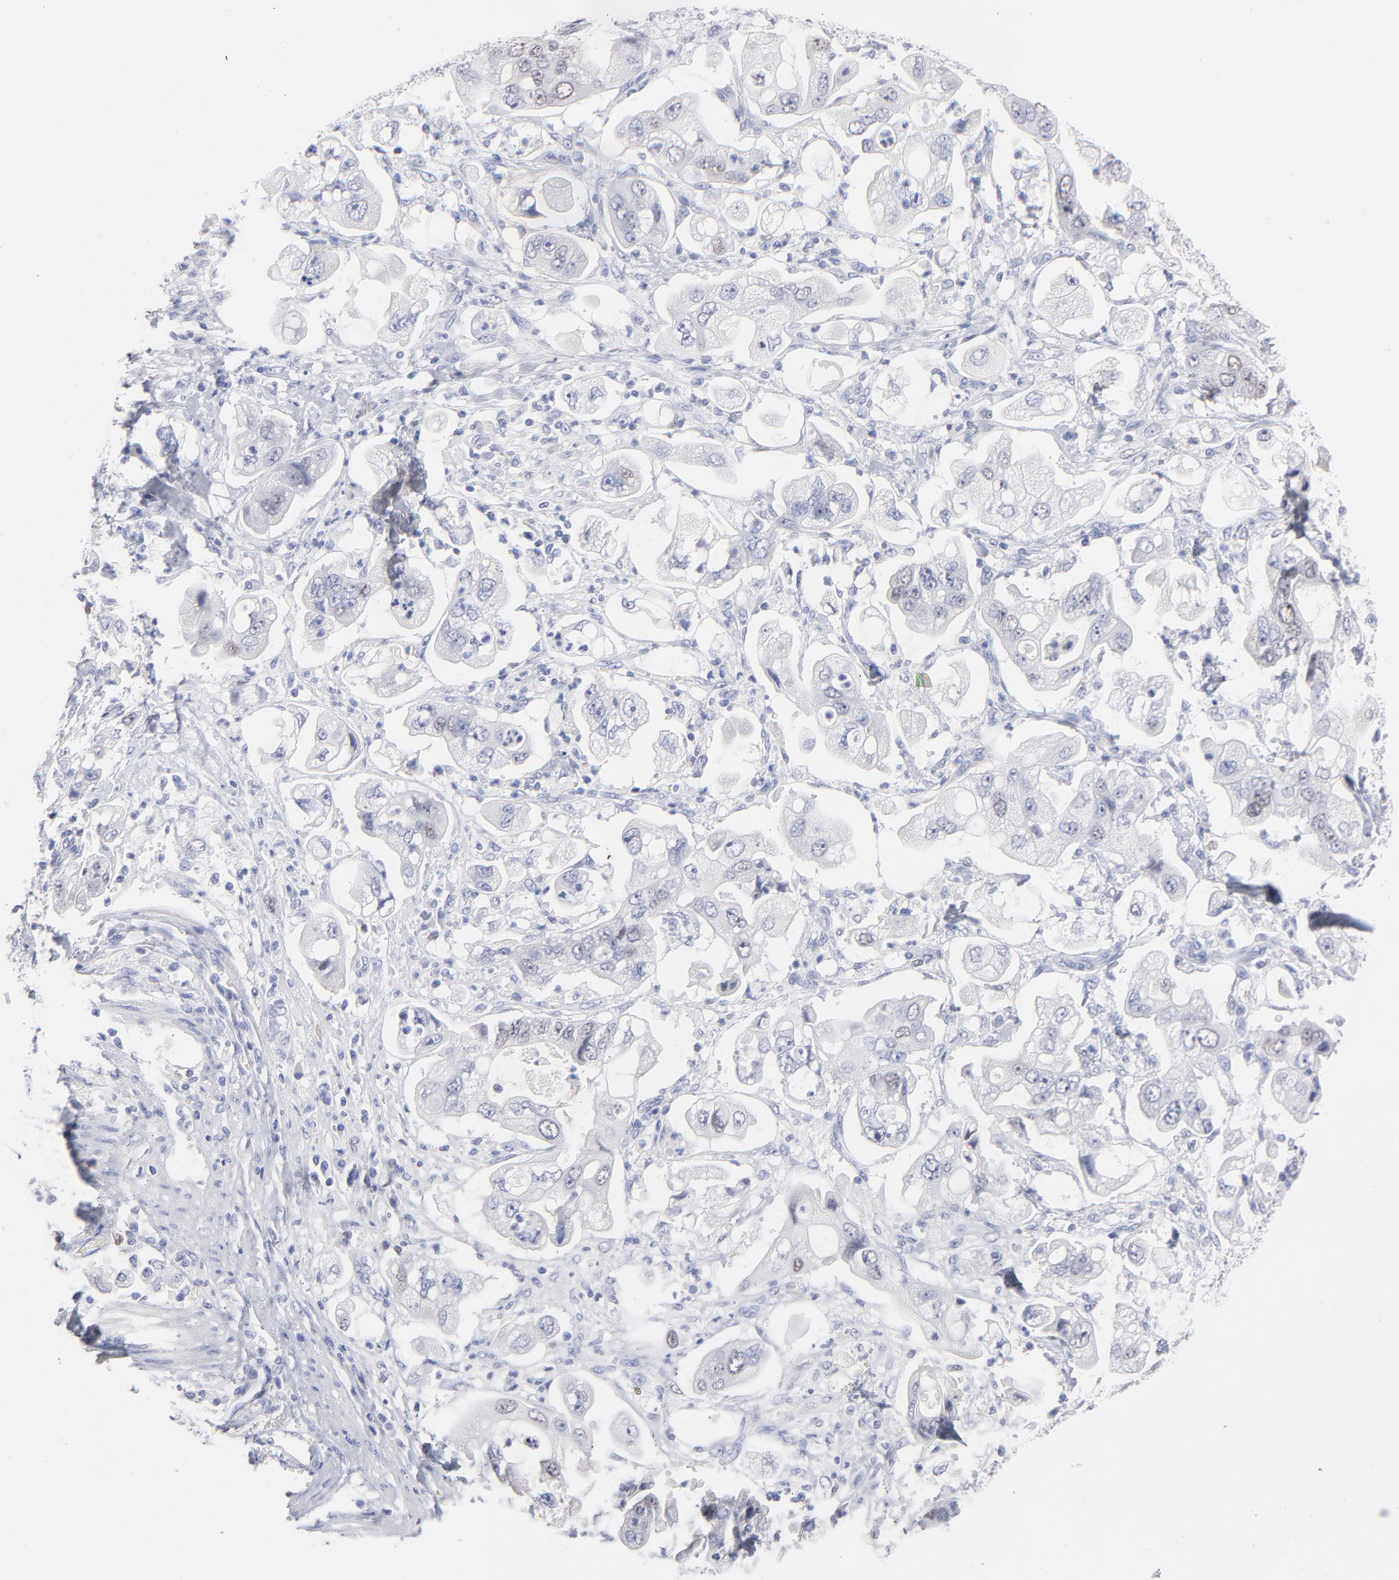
{"staining": {"intensity": "weak", "quantity": "<25%", "location": "nuclear"}, "tissue": "stomach cancer", "cell_type": "Tumor cells", "image_type": "cancer", "snomed": [{"axis": "morphology", "description": "Adenocarcinoma, NOS"}, {"axis": "topography", "description": "Stomach"}], "caption": "This histopathology image is of stomach cancer (adenocarcinoma) stained with immunohistochemistry to label a protein in brown with the nuclei are counter-stained blue. There is no expression in tumor cells.", "gene": "MCM7", "patient": {"sex": "male", "age": 62}}